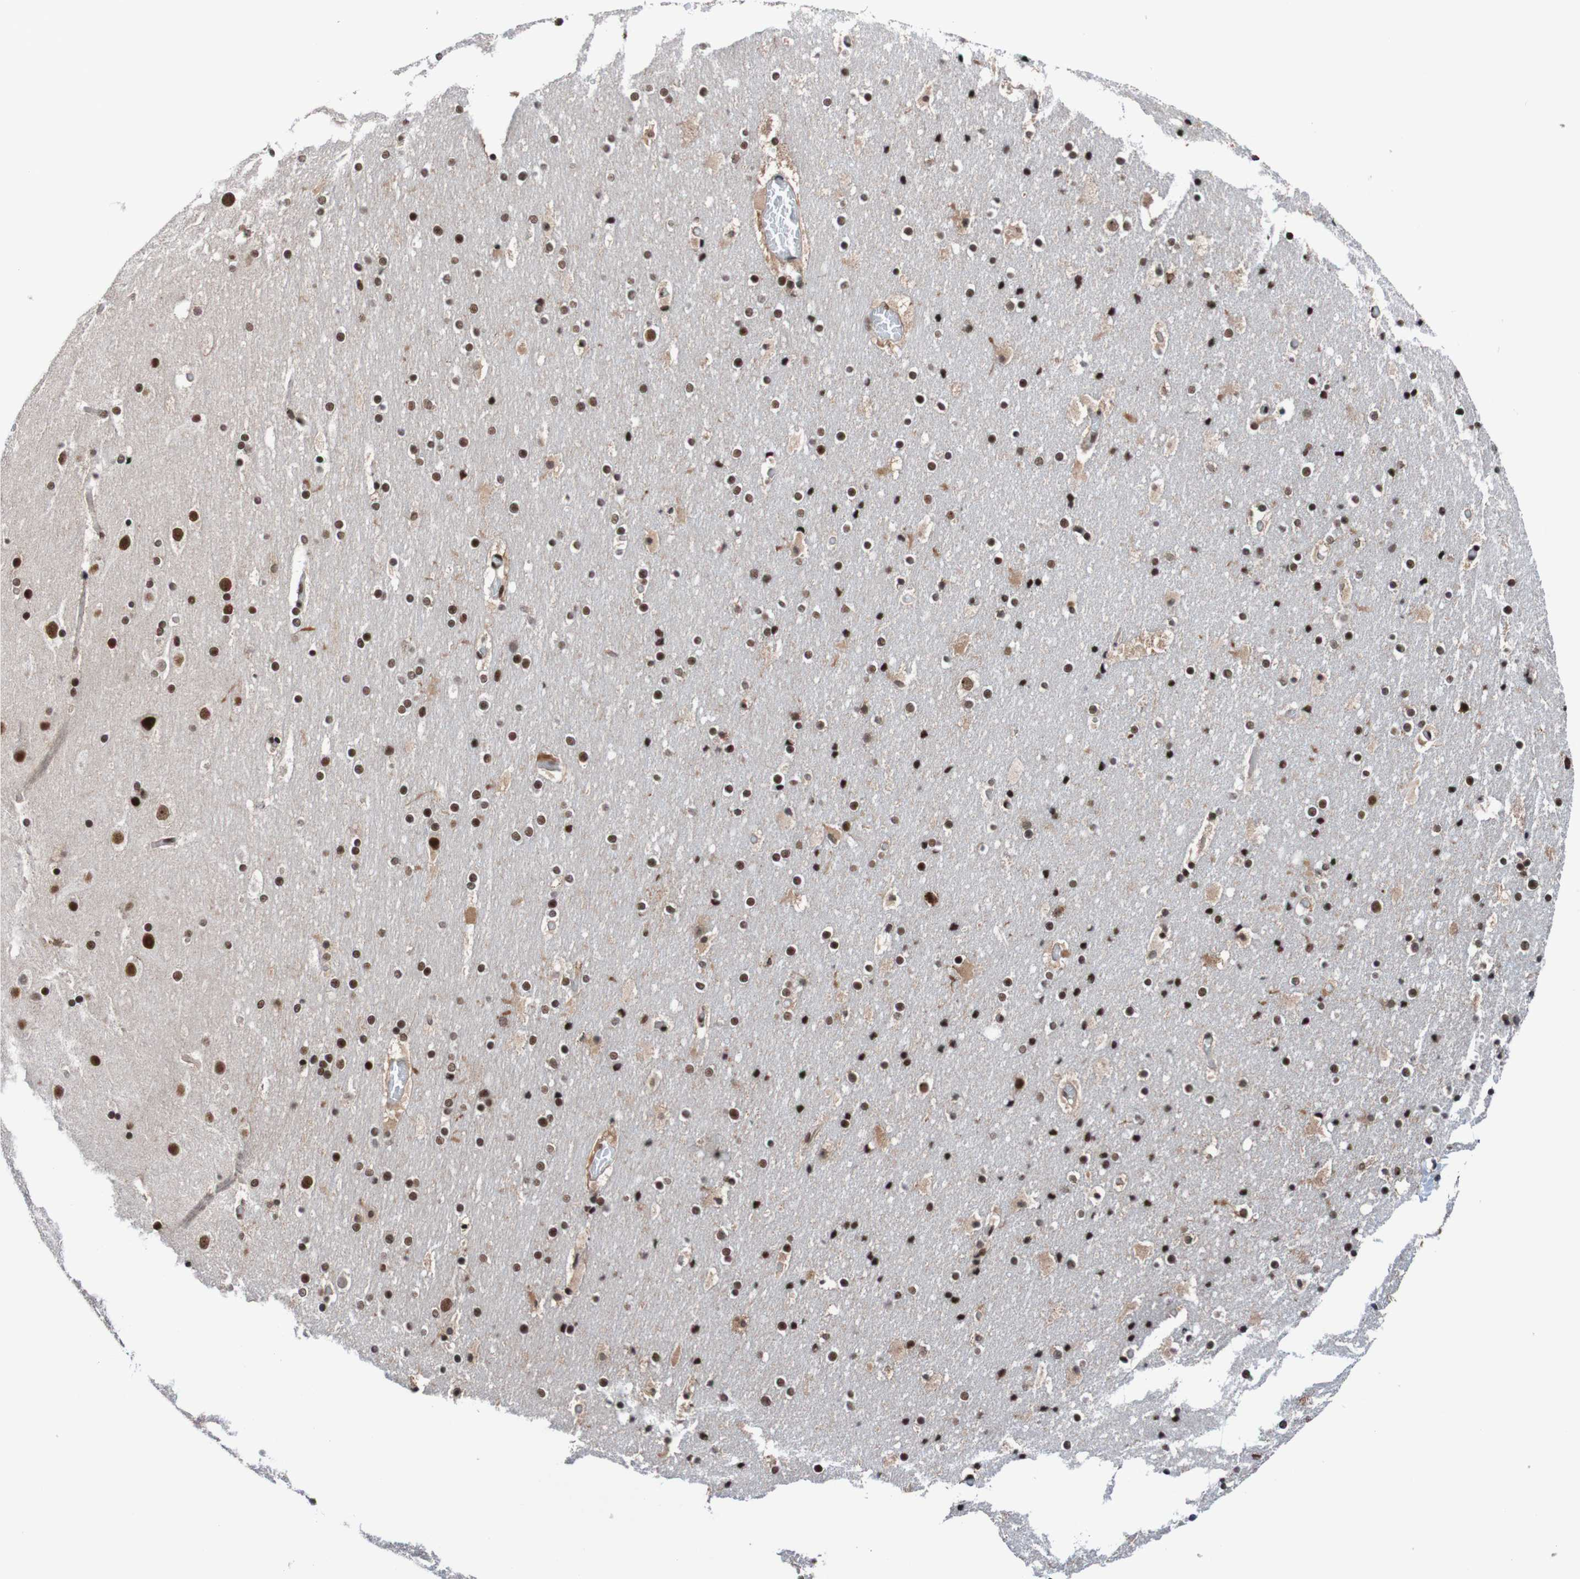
{"staining": {"intensity": "moderate", "quantity": ">75%", "location": "nuclear"}, "tissue": "cerebral cortex", "cell_type": "Endothelial cells", "image_type": "normal", "snomed": [{"axis": "morphology", "description": "Normal tissue, NOS"}, {"axis": "topography", "description": "Cerebral cortex"}], "caption": "Moderate nuclear expression for a protein is seen in approximately >75% of endothelial cells of unremarkable cerebral cortex using immunohistochemistry (IHC).", "gene": "CDC5L", "patient": {"sex": "male", "age": 57}}